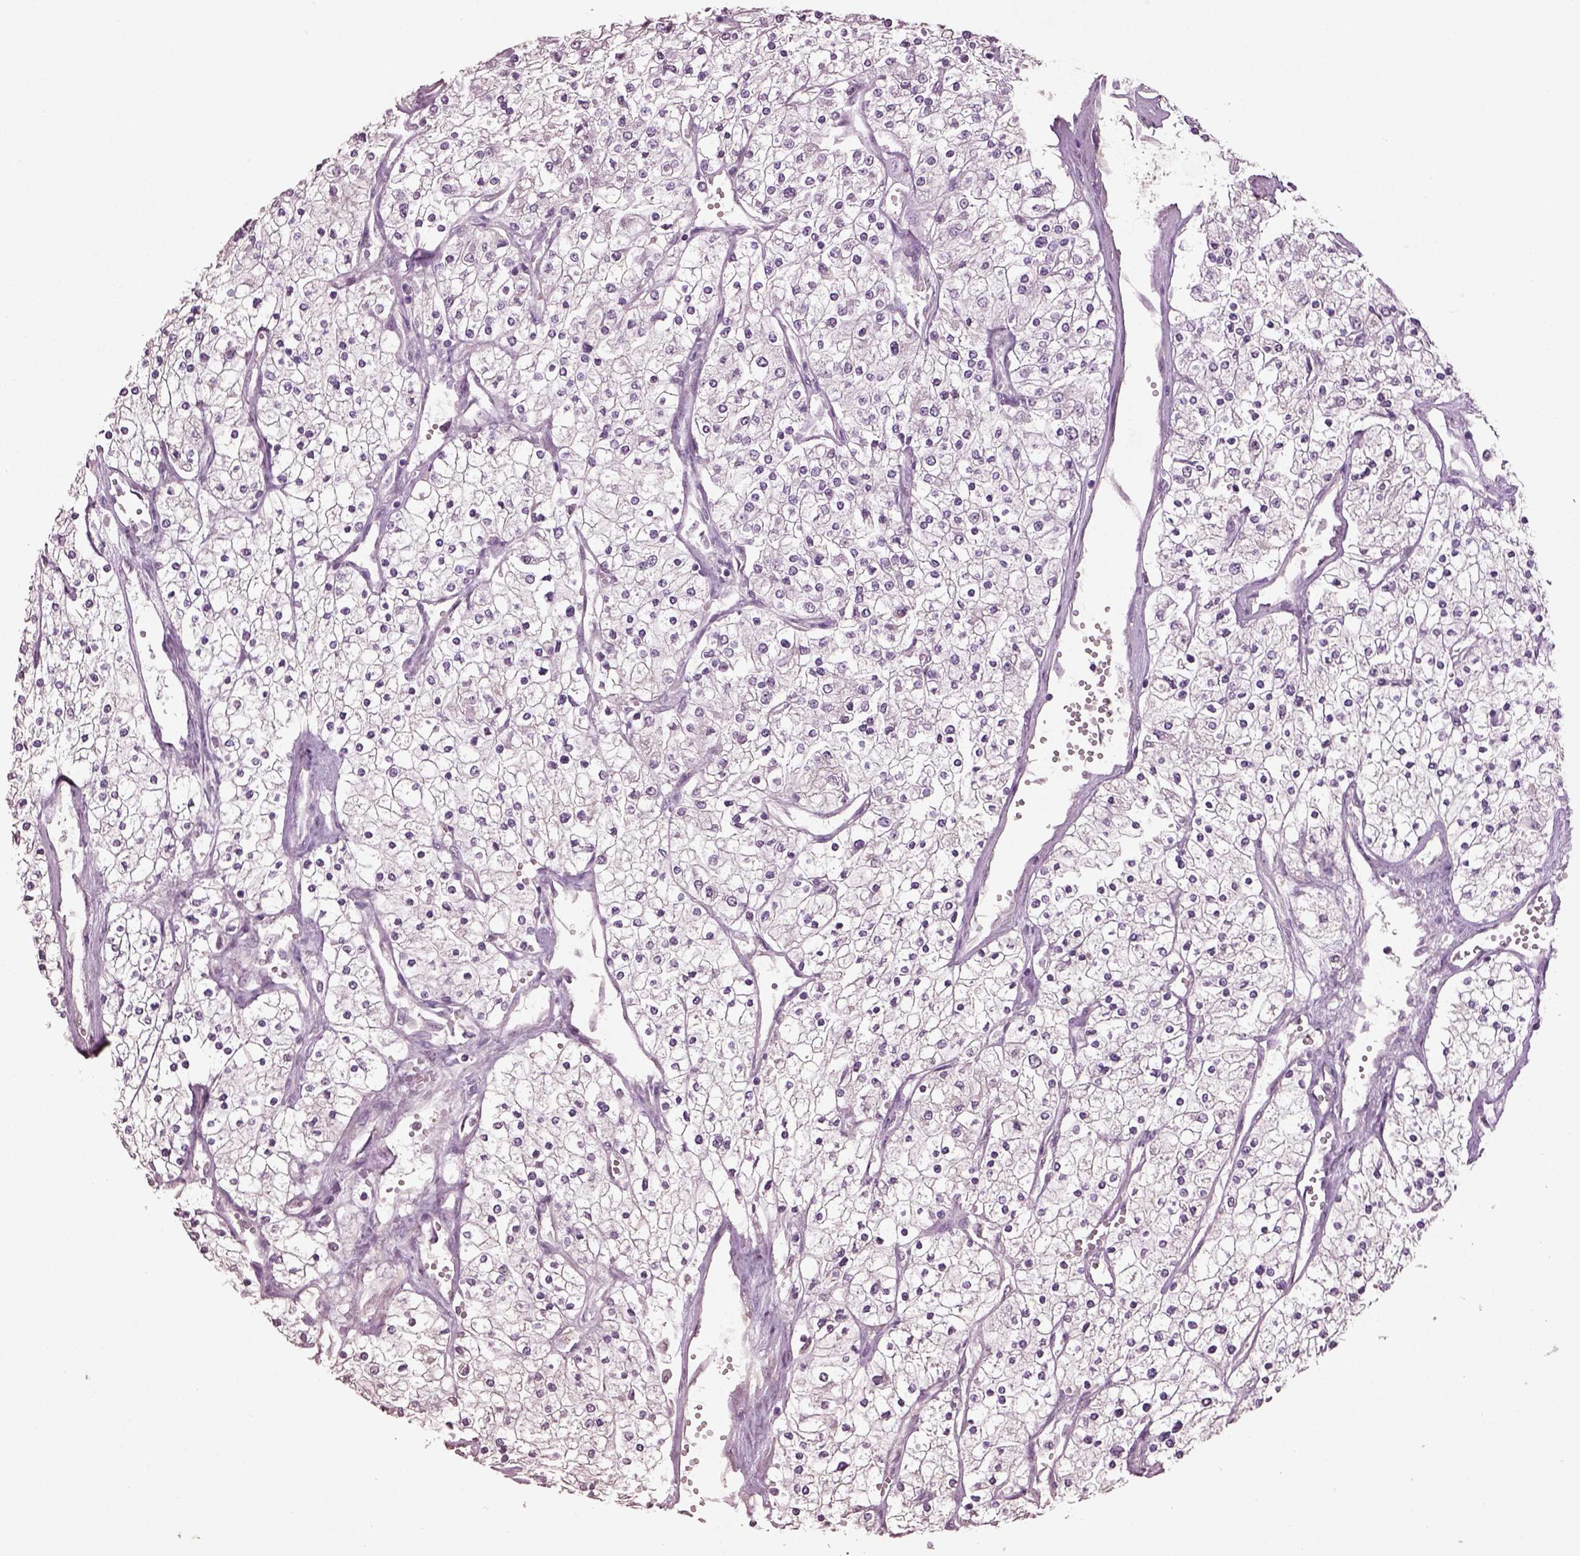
{"staining": {"intensity": "negative", "quantity": "none", "location": "none"}, "tissue": "renal cancer", "cell_type": "Tumor cells", "image_type": "cancer", "snomed": [{"axis": "morphology", "description": "Adenocarcinoma, NOS"}, {"axis": "topography", "description": "Kidney"}], "caption": "Renal cancer stained for a protein using immunohistochemistry displays no staining tumor cells.", "gene": "KCNIP3", "patient": {"sex": "male", "age": 80}}